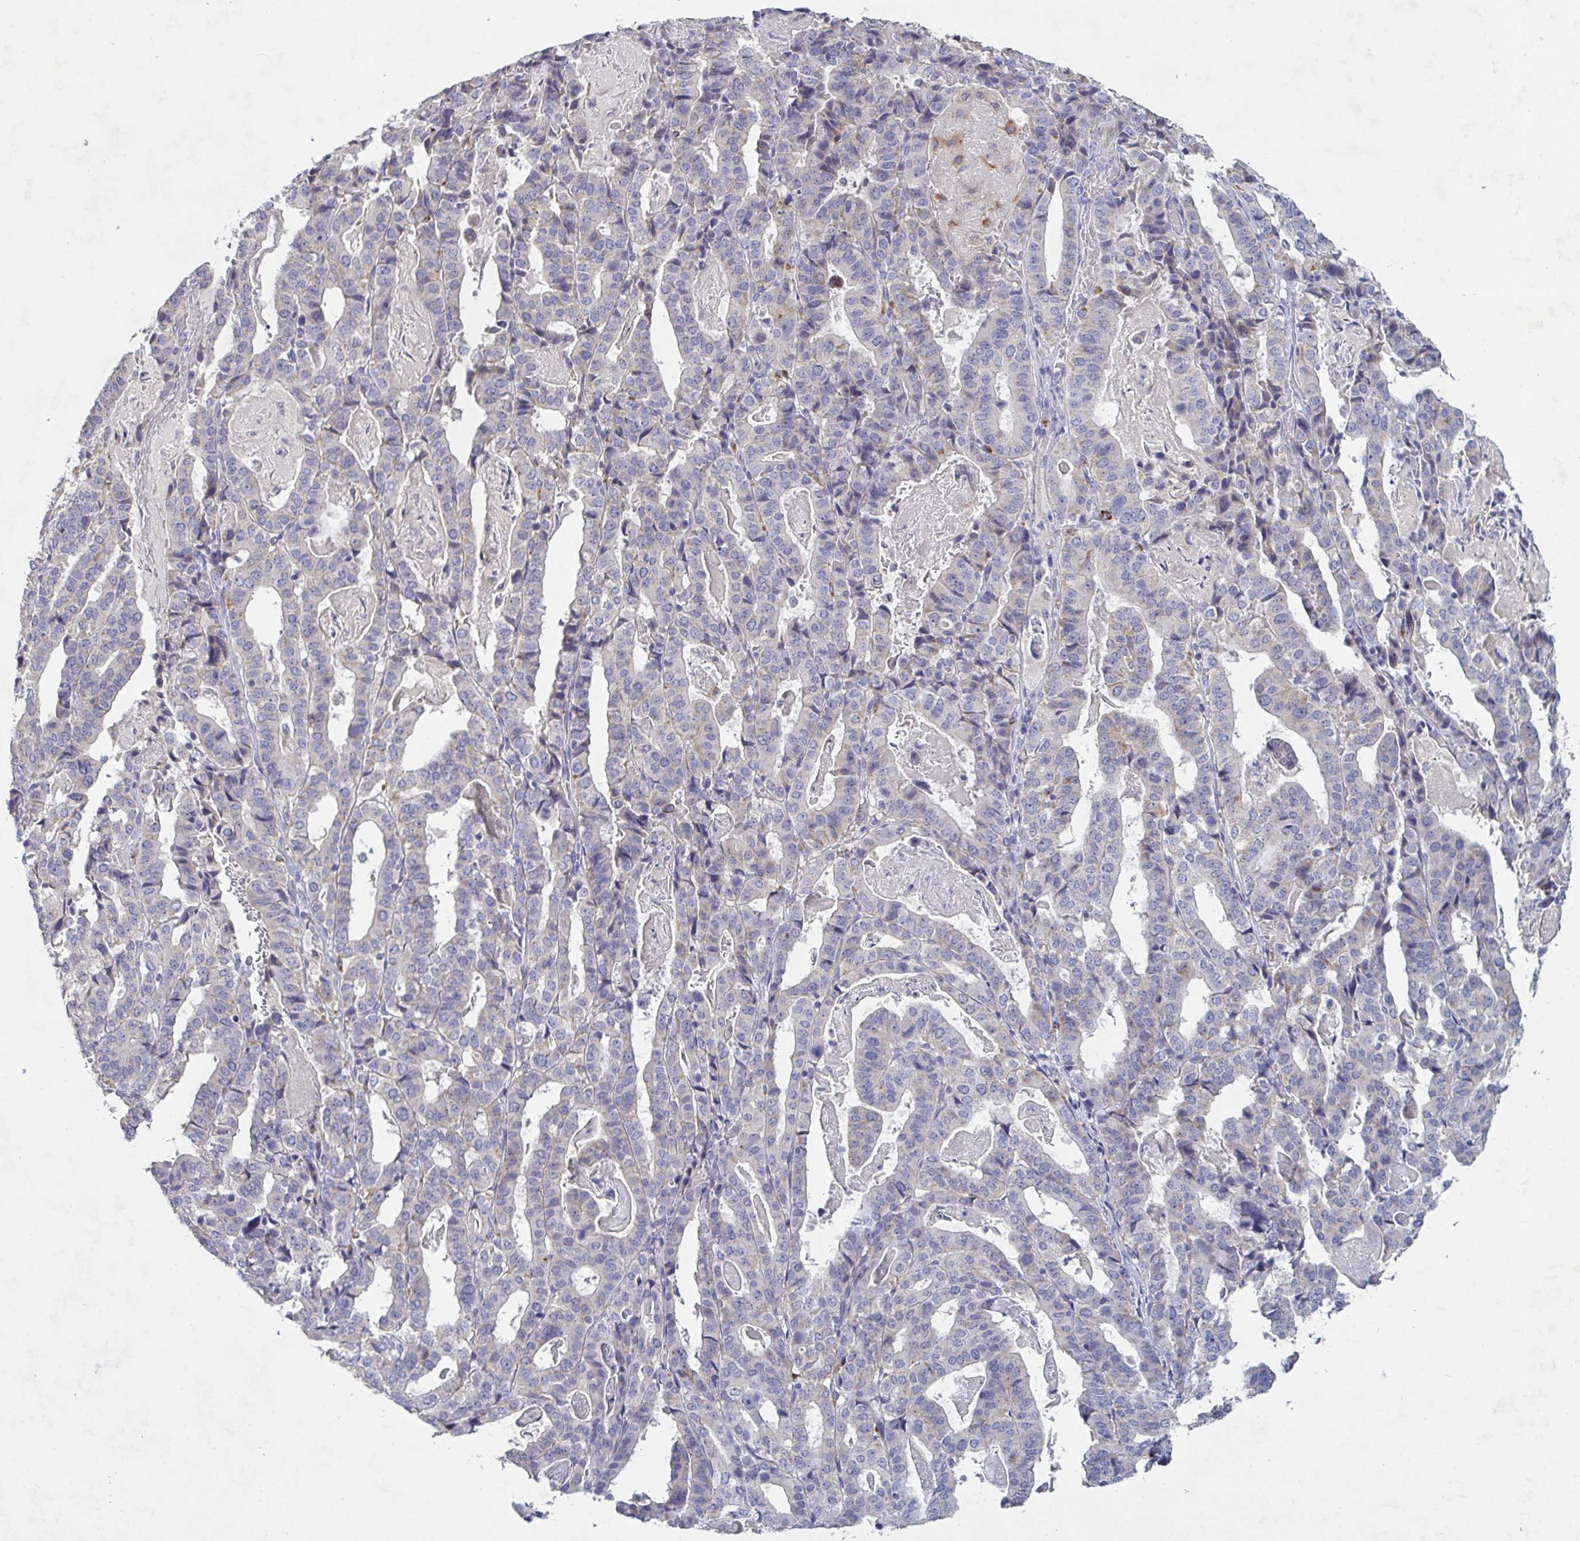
{"staining": {"intensity": "negative", "quantity": "none", "location": "none"}, "tissue": "stomach cancer", "cell_type": "Tumor cells", "image_type": "cancer", "snomed": [{"axis": "morphology", "description": "Adenocarcinoma, NOS"}, {"axis": "topography", "description": "Stomach"}], "caption": "Image shows no significant protein expression in tumor cells of stomach adenocarcinoma.", "gene": "GALNT13", "patient": {"sex": "male", "age": 48}}